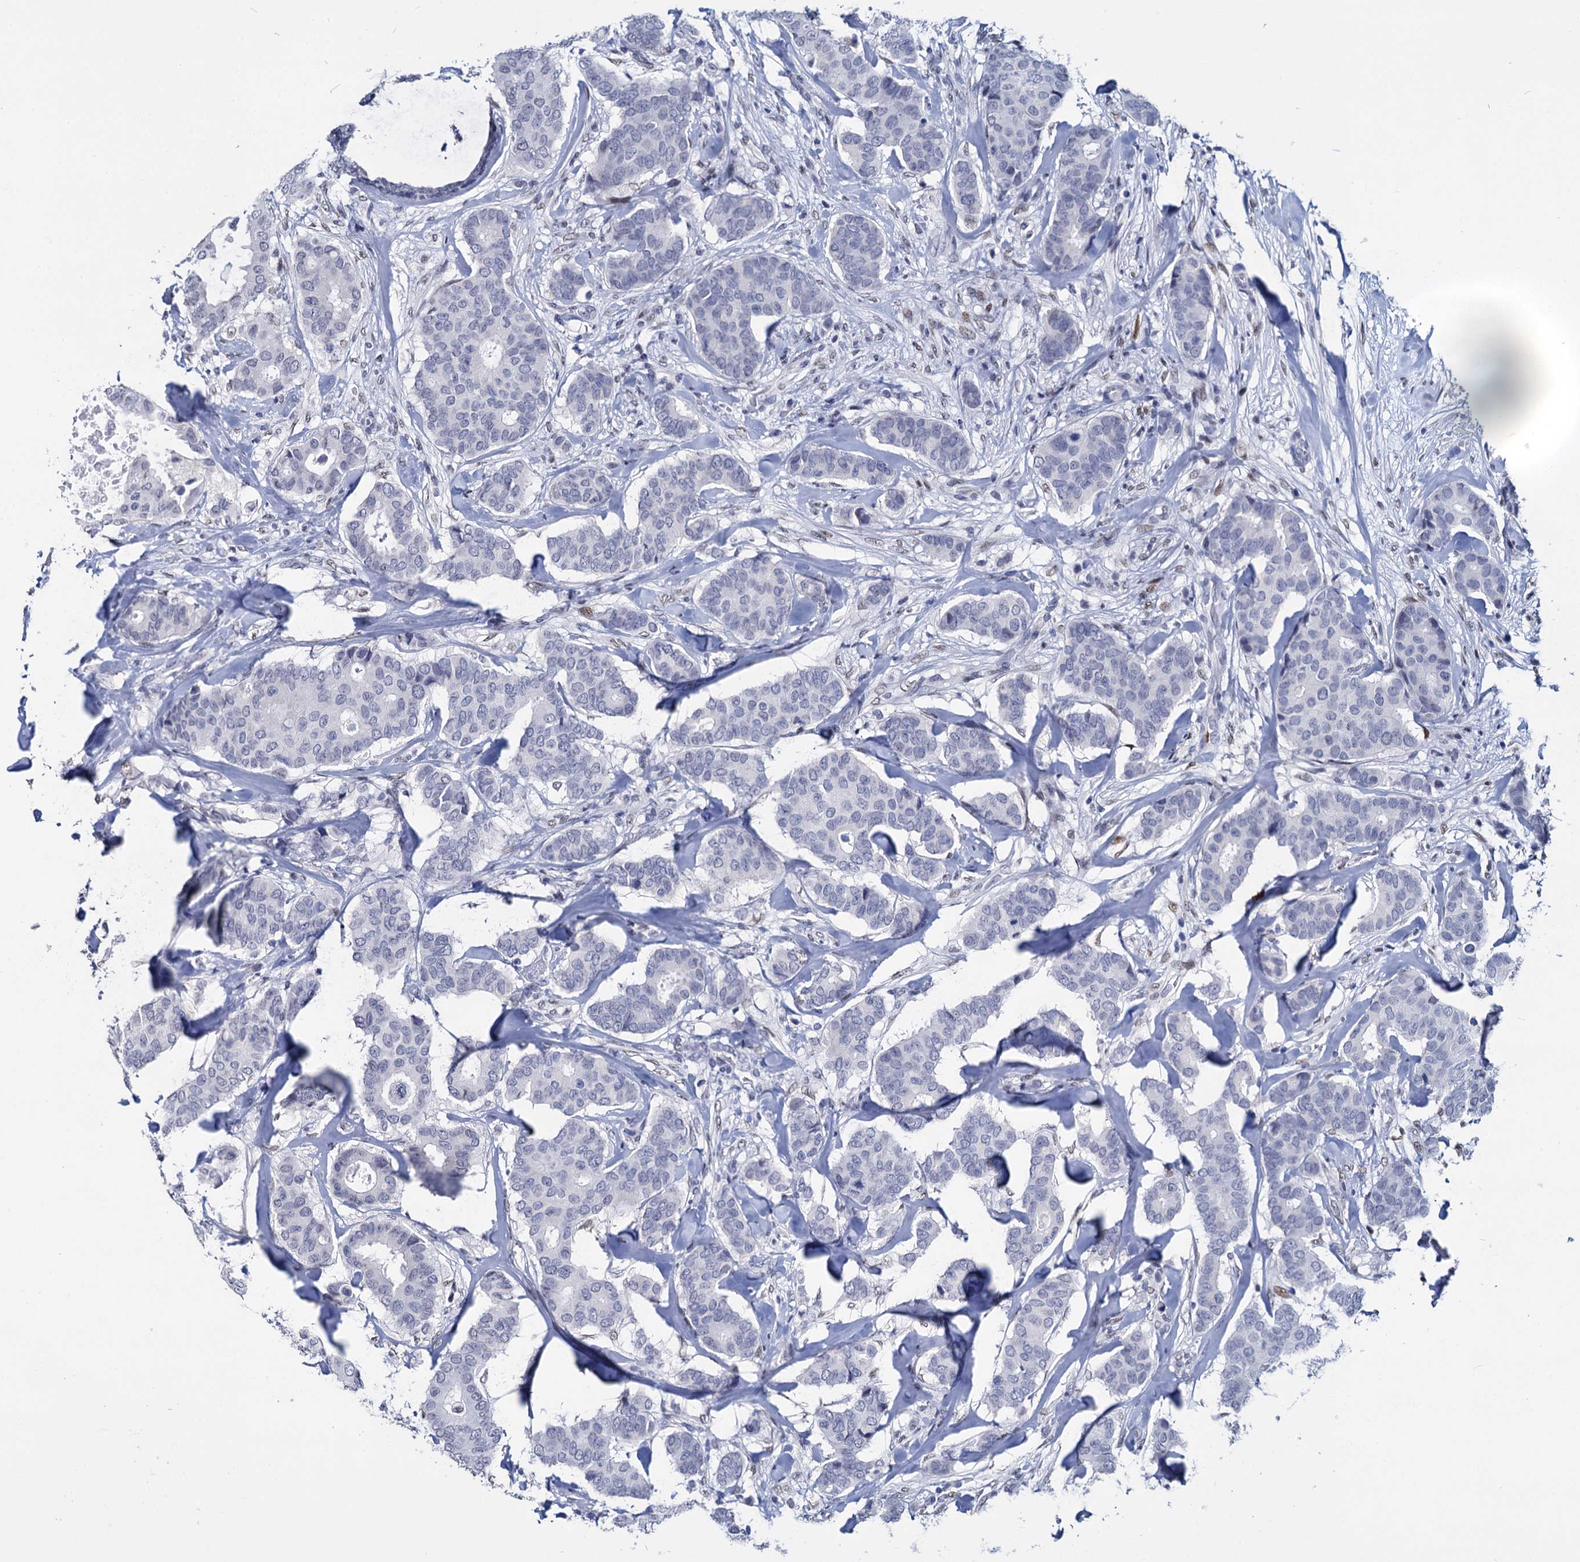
{"staining": {"intensity": "negative", "quantity": "none", "location": "none"}, "tissue": "breast cancer", "cell_type": "Tumor cells", "image_type": "cancer", "snomed": [{"axis": "morphology", "description": "Duct carcinoma"}, {"axis": "topography", "description": "Breast"}], "caption": "Protein analysis of invasive ductal carcinoma (breast) displays no significant positivity in tumor cells.", "gene": "MAGEA4", "patient": {"sex": "female", "age": 75}}